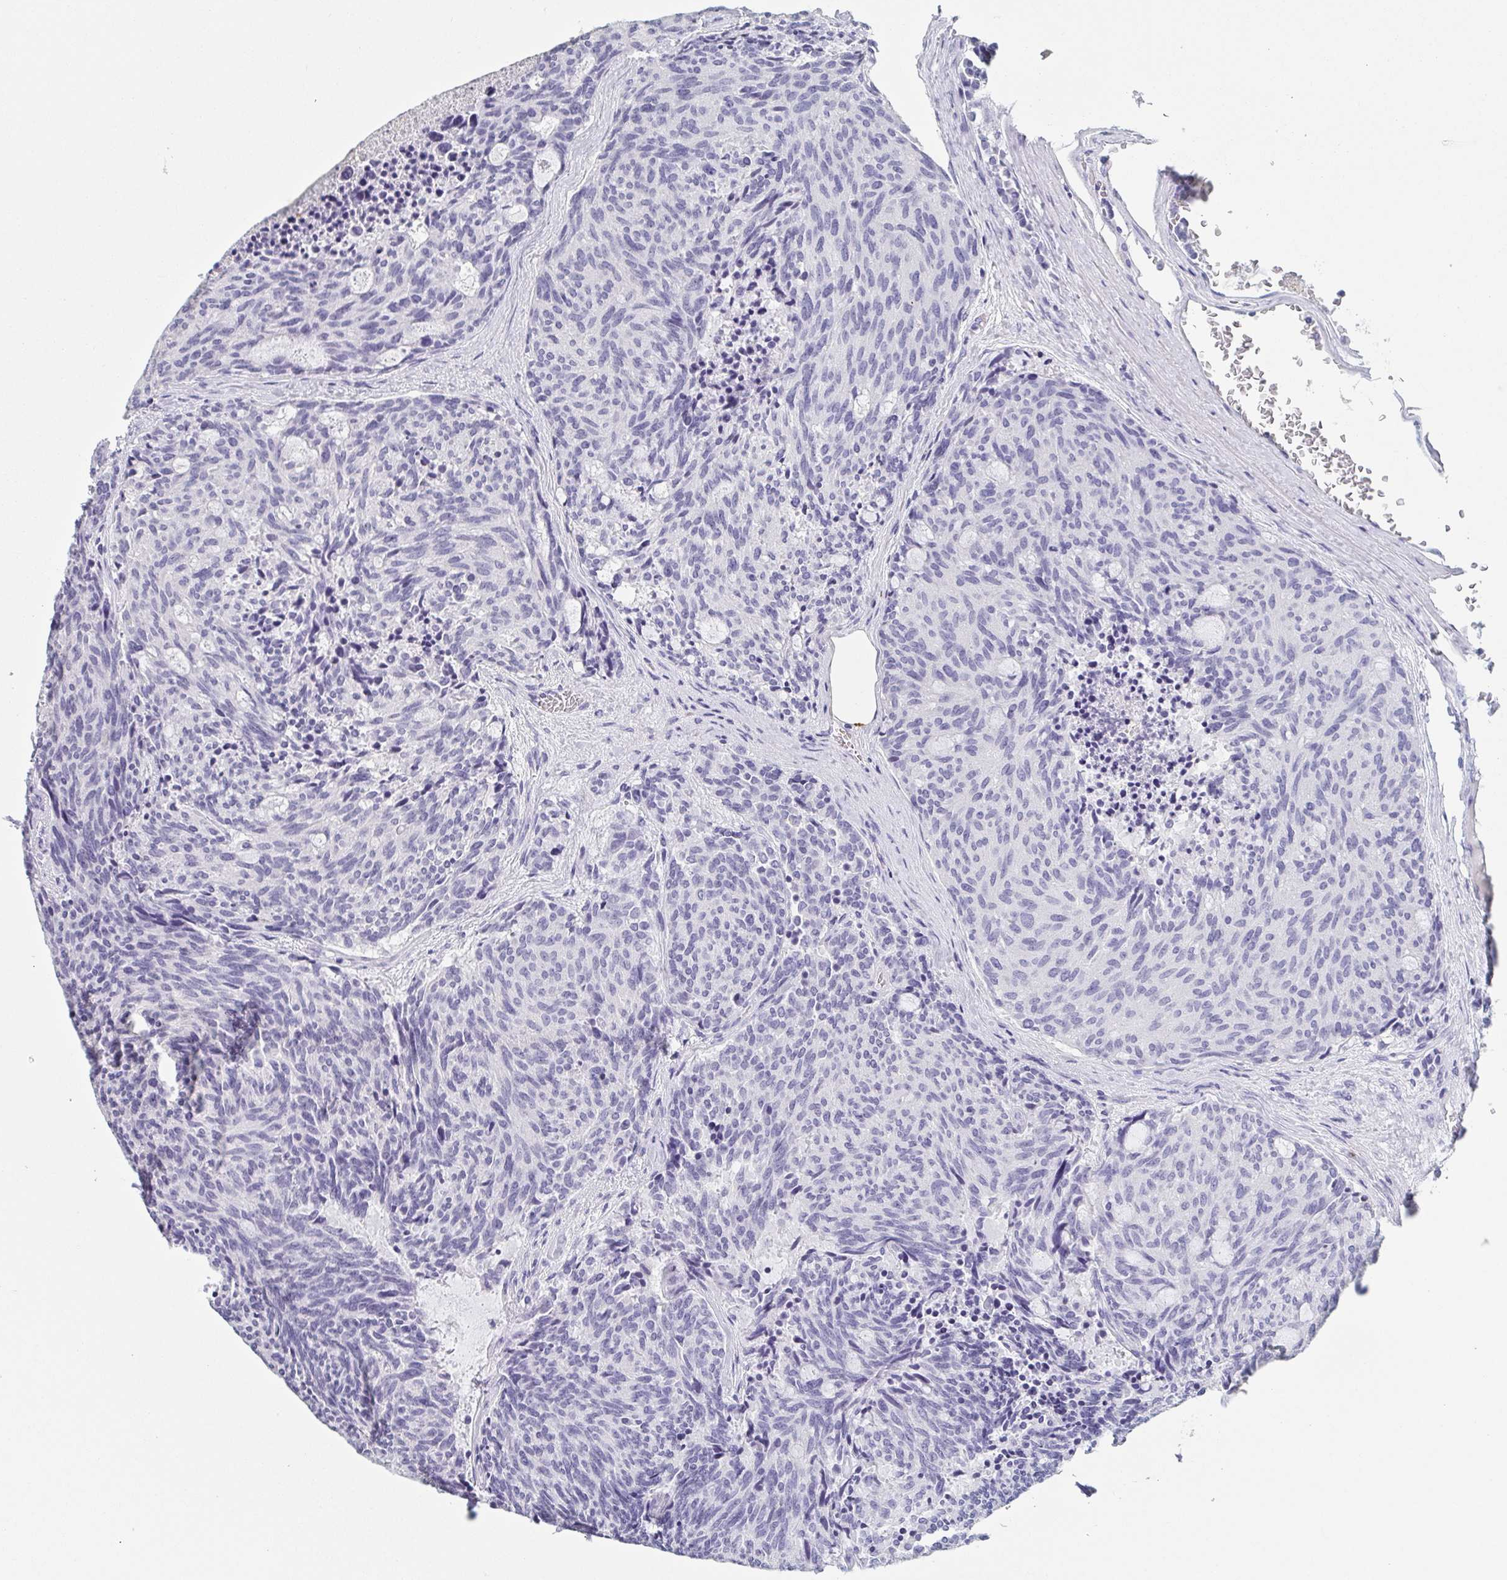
{"staining": {"intensity": "negative", "quantity": "none", "location": "none"}, "tissue": "carcinoid", "cell_type": "Tumor cells", "image_type": "cancer", "snomed": [{"axis": "morphology", "description": "Carcinoid, malignant, NOS"}, {"axis": "topography", "description": "Pancreas"}], "caption": "IHC image of neoplastic tissue: human malignant carcinoid stained with DAB (3,3'-diaminobenzidine) demonstrates no significant protein expression in tumor cells. (DAB immunohistochemistry (IHC) with hematoxylin counter stain).", "gene": "ITLN1", "patient": {"sex": "female", "age": 54}}